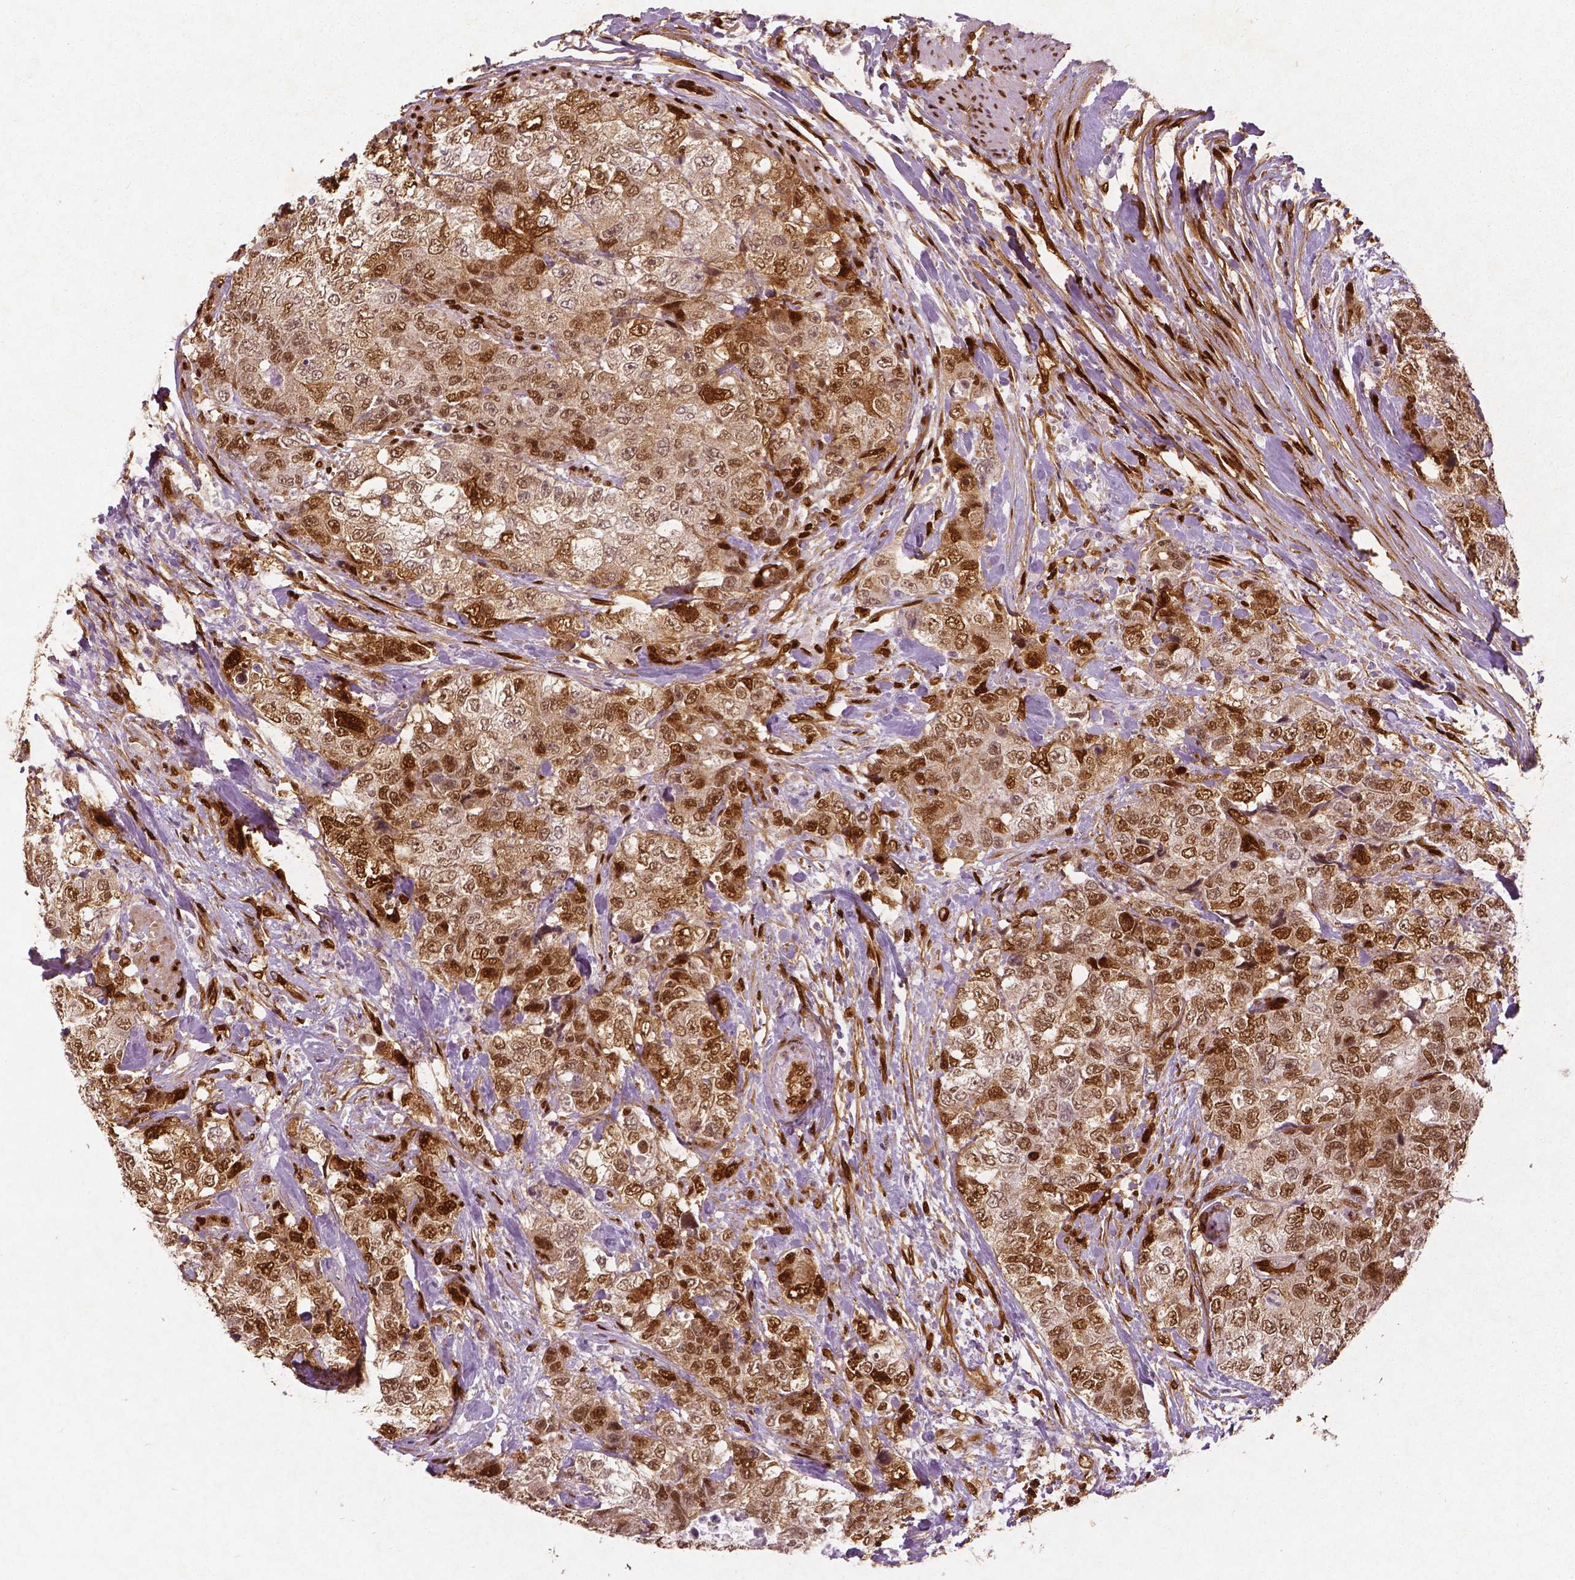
{"staining": {"intensity": "moderate", "quantity": ">75%", "location": "cytoplasmic/membranous,nuclear"}, "tissue": "urothelial cancer", "cell_type": "Tumor cells", "image_type": "cancer", "snomed": [{"axis": "morphology", "description": "Urothelial carcinoma, High grade"}, {"axis": "topography", "description": "Urinary bladder"}], "caption": "Protein expression analysis of human urothelial cancer reveals moderate cytoplasmic/membranous and nuclear expression in approximately >75% of tumor cells.", "gene": "WWTR1", "patient": {"sex": "female", "age": 78}}